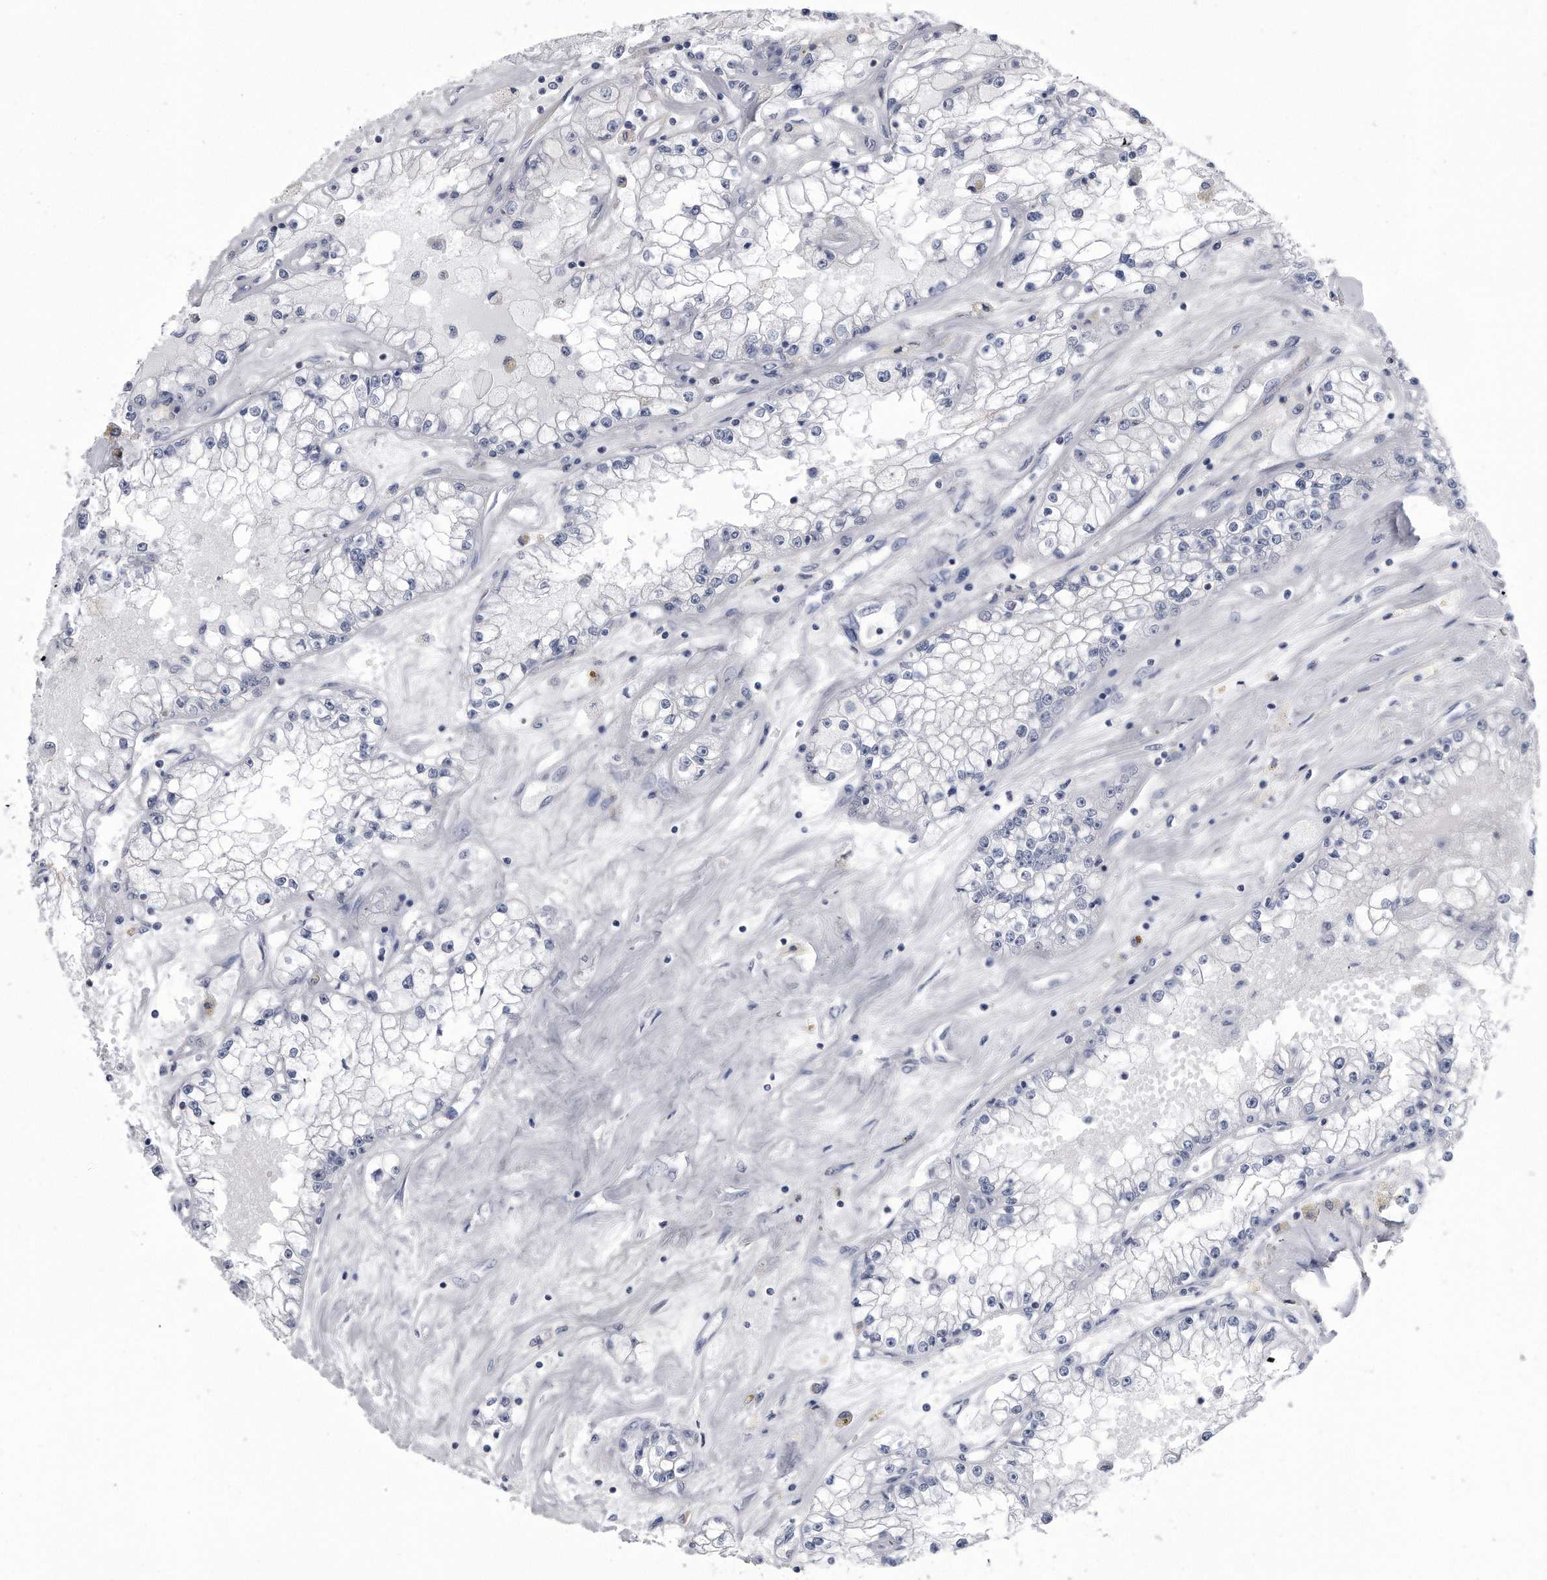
{"staining": {"intensity": "negative", "quantity": "none", "location": "none"}, "tissue": "renal cancer", "cell_type": "Tumor cells", "image_type": "cancer", "snomed": [{"axis": "morphology", "description": "Adenocarcinoma, NOS"}, {"axis": "topography", "description": "Kidney"}], "caption": "A high-resolution micrograph shows IHC staining of renal cancer, which displays no significant expression in tumor cells. (IHC, brightfield microscopy, high magnification).", "gene": "PYGB", "patient": {"sex": "male", "age": 56}}